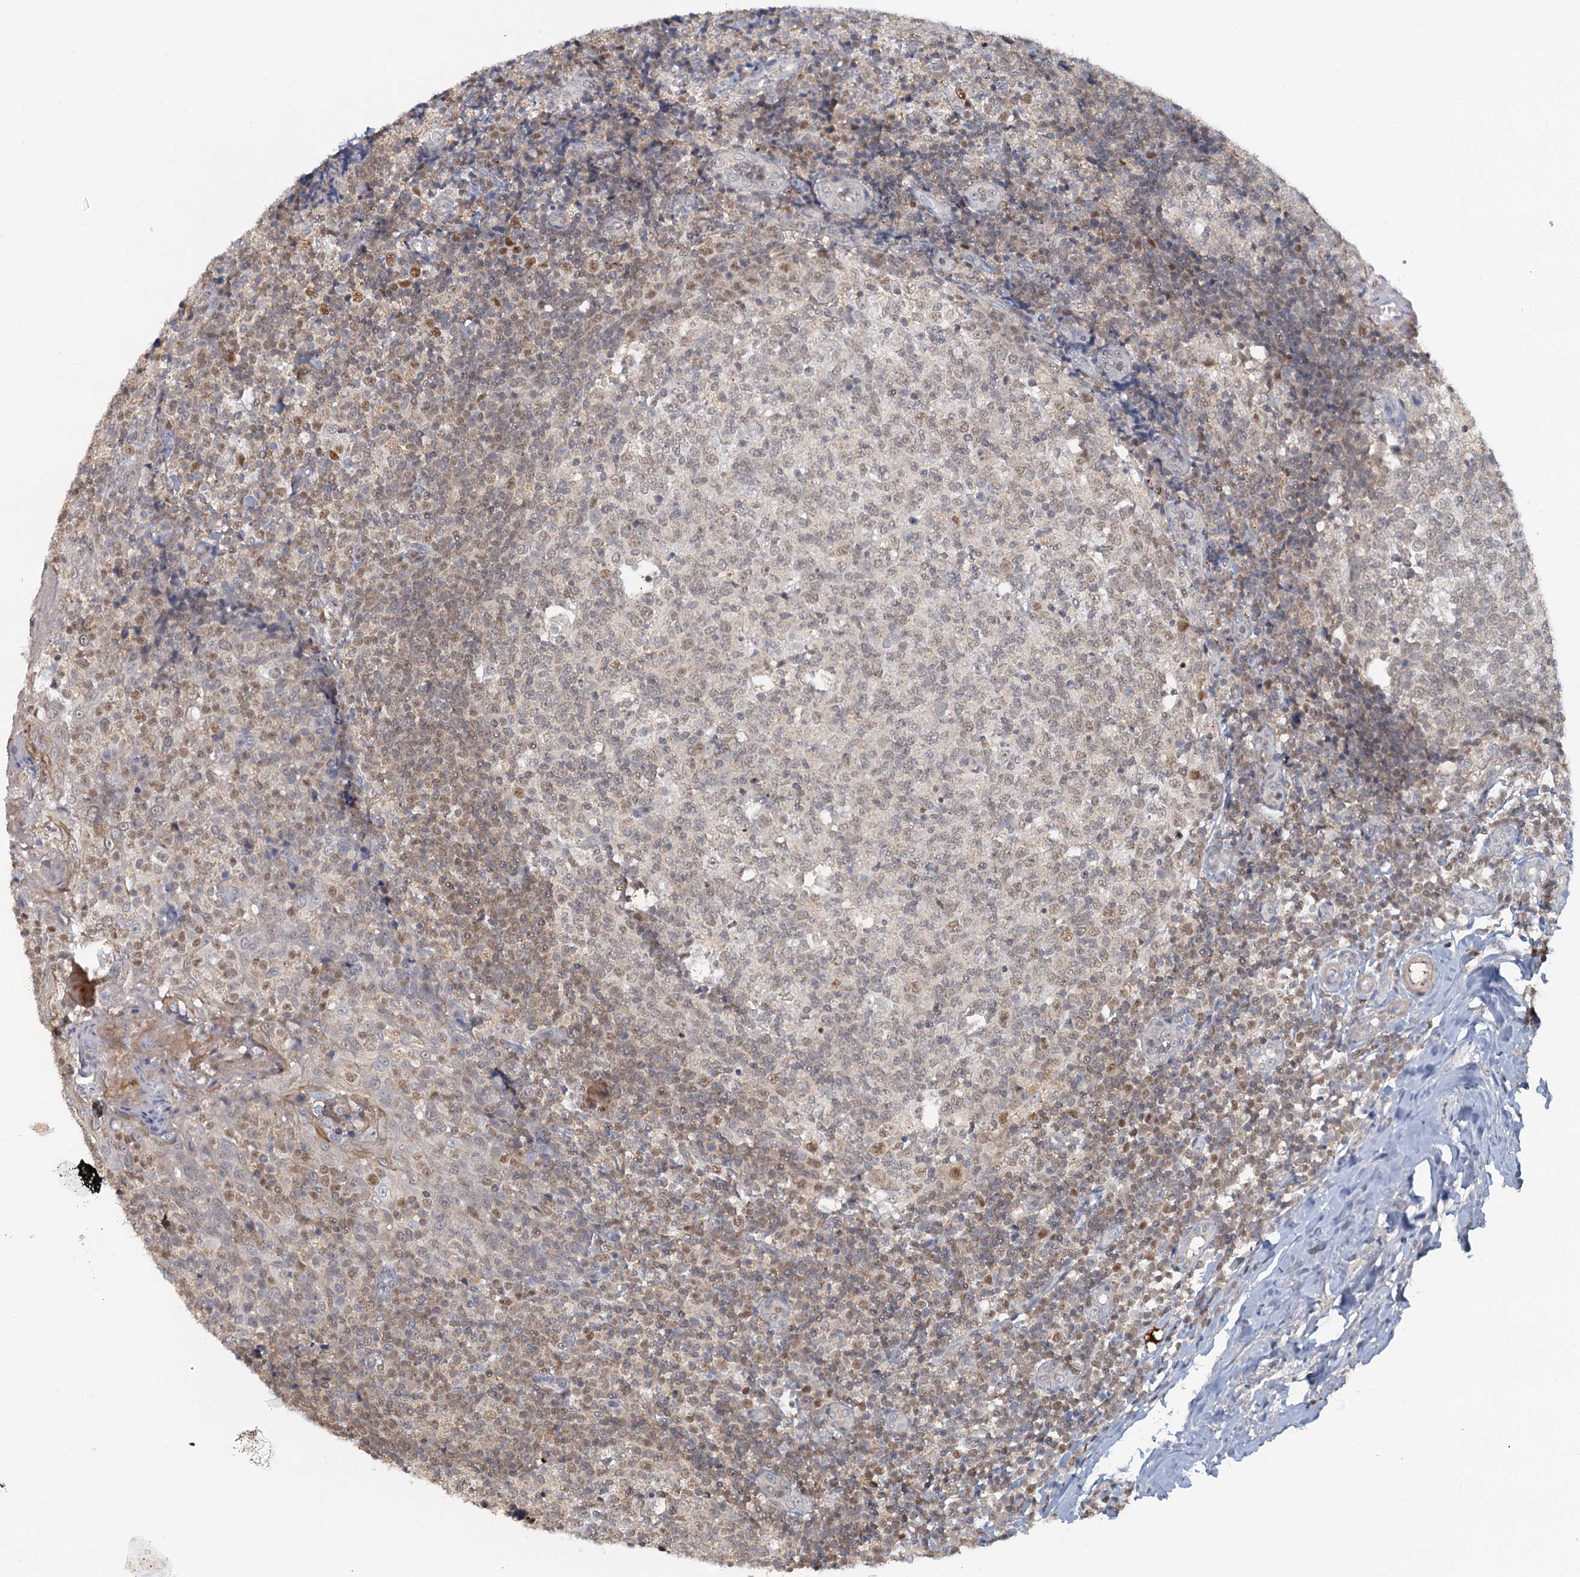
{"staining": {"intensity": "moderate", "quantity": "25%-75%", "location": "nuclear"}, "tissue": "tonsil", "cell_type": "Germinal center cells", "image_type": "normal", "snomed": [{"axis": "morphology", "description": "Normal tissue, NOS"}, {"axis": "topography", "description": "Tonsil"}], "caption": "Immunohistochemistry image of normal tonsil: human tonsil stained using immunohistochemistry reveals medium levels of moderate protein expression localized specifically in the nuclear of germinal center cells, appearing as a nuclear brown color.", "gene": "GPATCH11", "patient": {"sex": "female", "age": 19}}